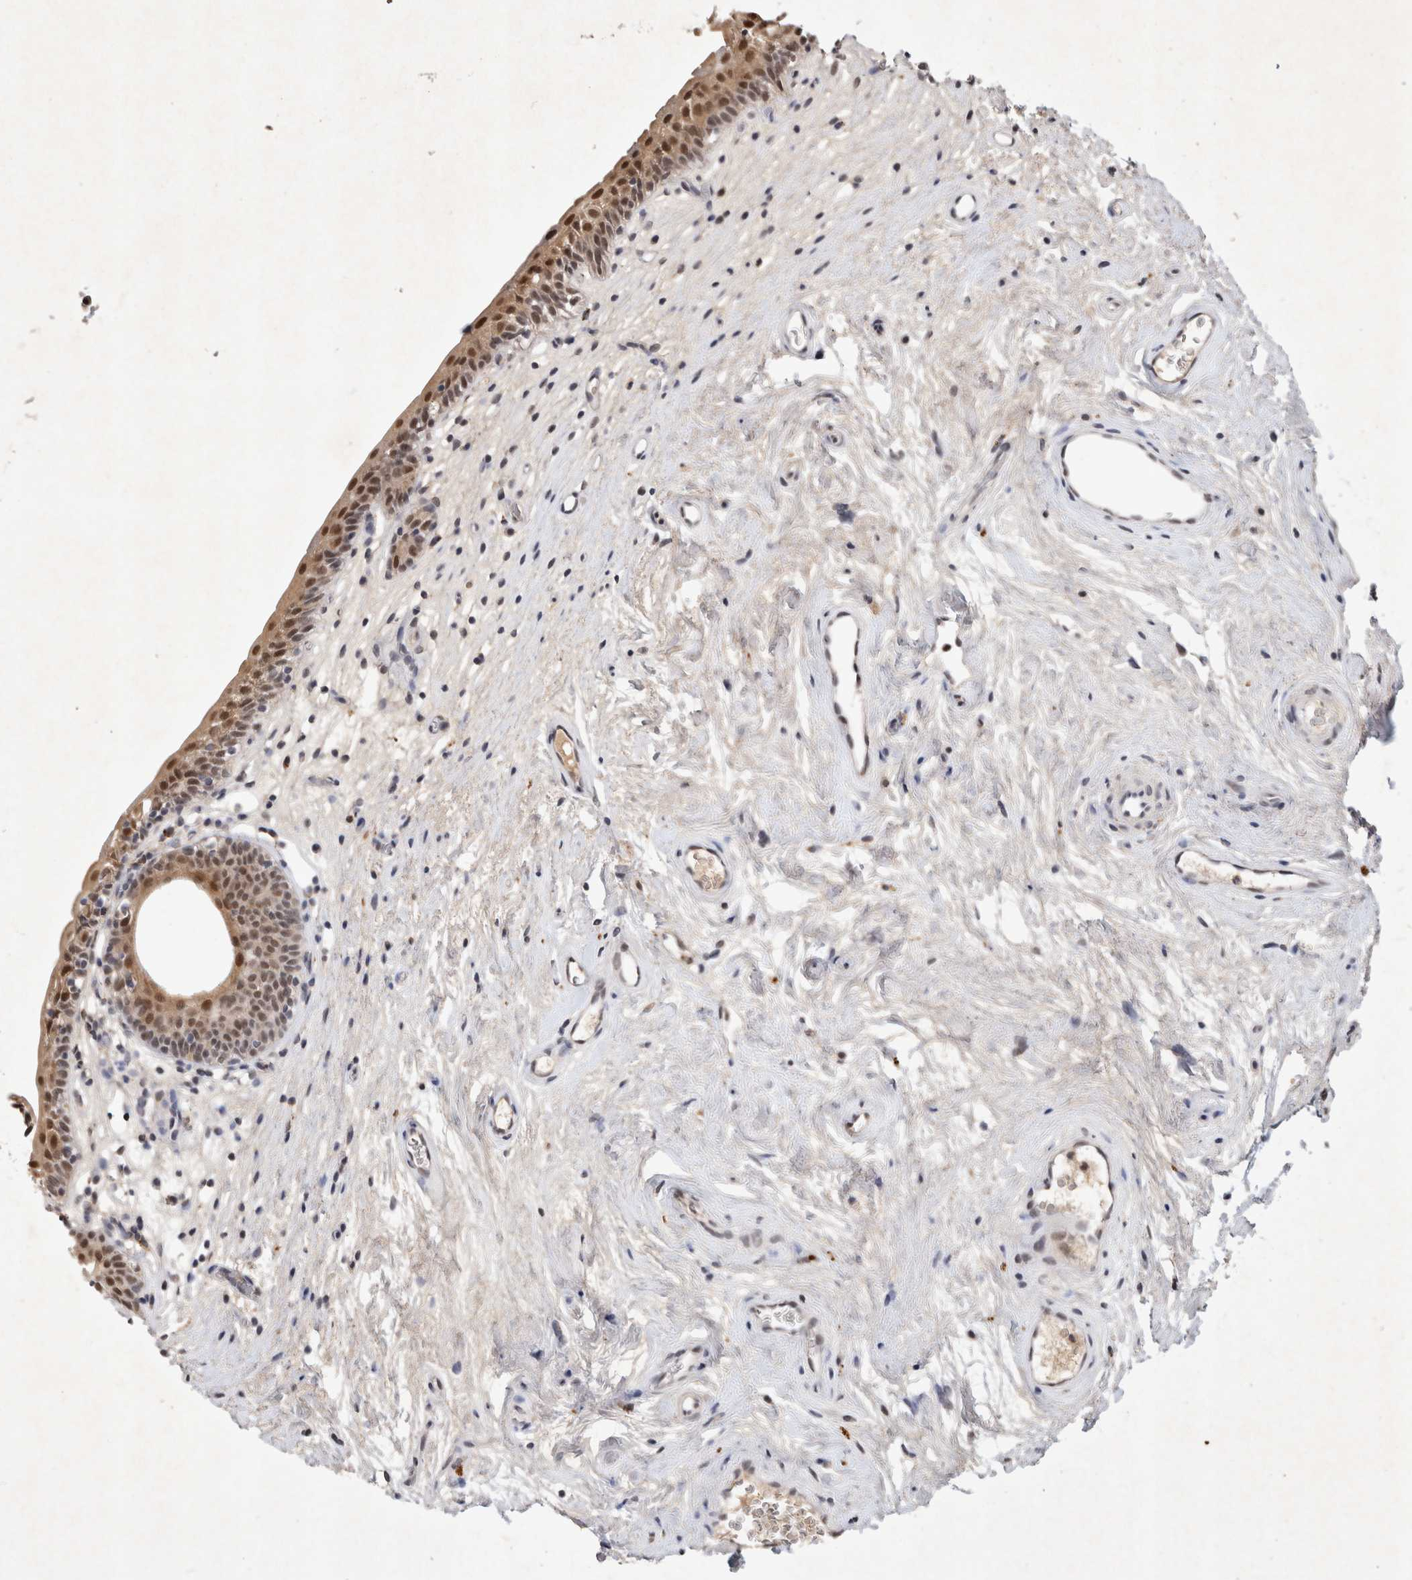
{"staining": {"intensity": "moderate", "quantity": "25%-75%", "location": "cytoplasmic/membranous,nuclear"}, "tissue": "urinary bladder", "cell_type": "Urothelial cells", "image_type": "normal", "snomed": [{"axis": "morphology", "description": "Normal tissue, NOS"}, {"axis": "topography", "description": "Urinary bladder"}], "caption": "Immunohistochemistry photomicrograph of unremarkable urinary bladder: urinary bladder stained using immunohistochemistry (IHC) exhibits medium levels of moderate protein expression localized specifically in the cytoplasmic/membranous,nuclear of urothelial cells, appearing as a cytoplasmic/membranous,nuclear brown color.", "gene": "XRCC5", "patient": {"sex": "male", "age": 83}}